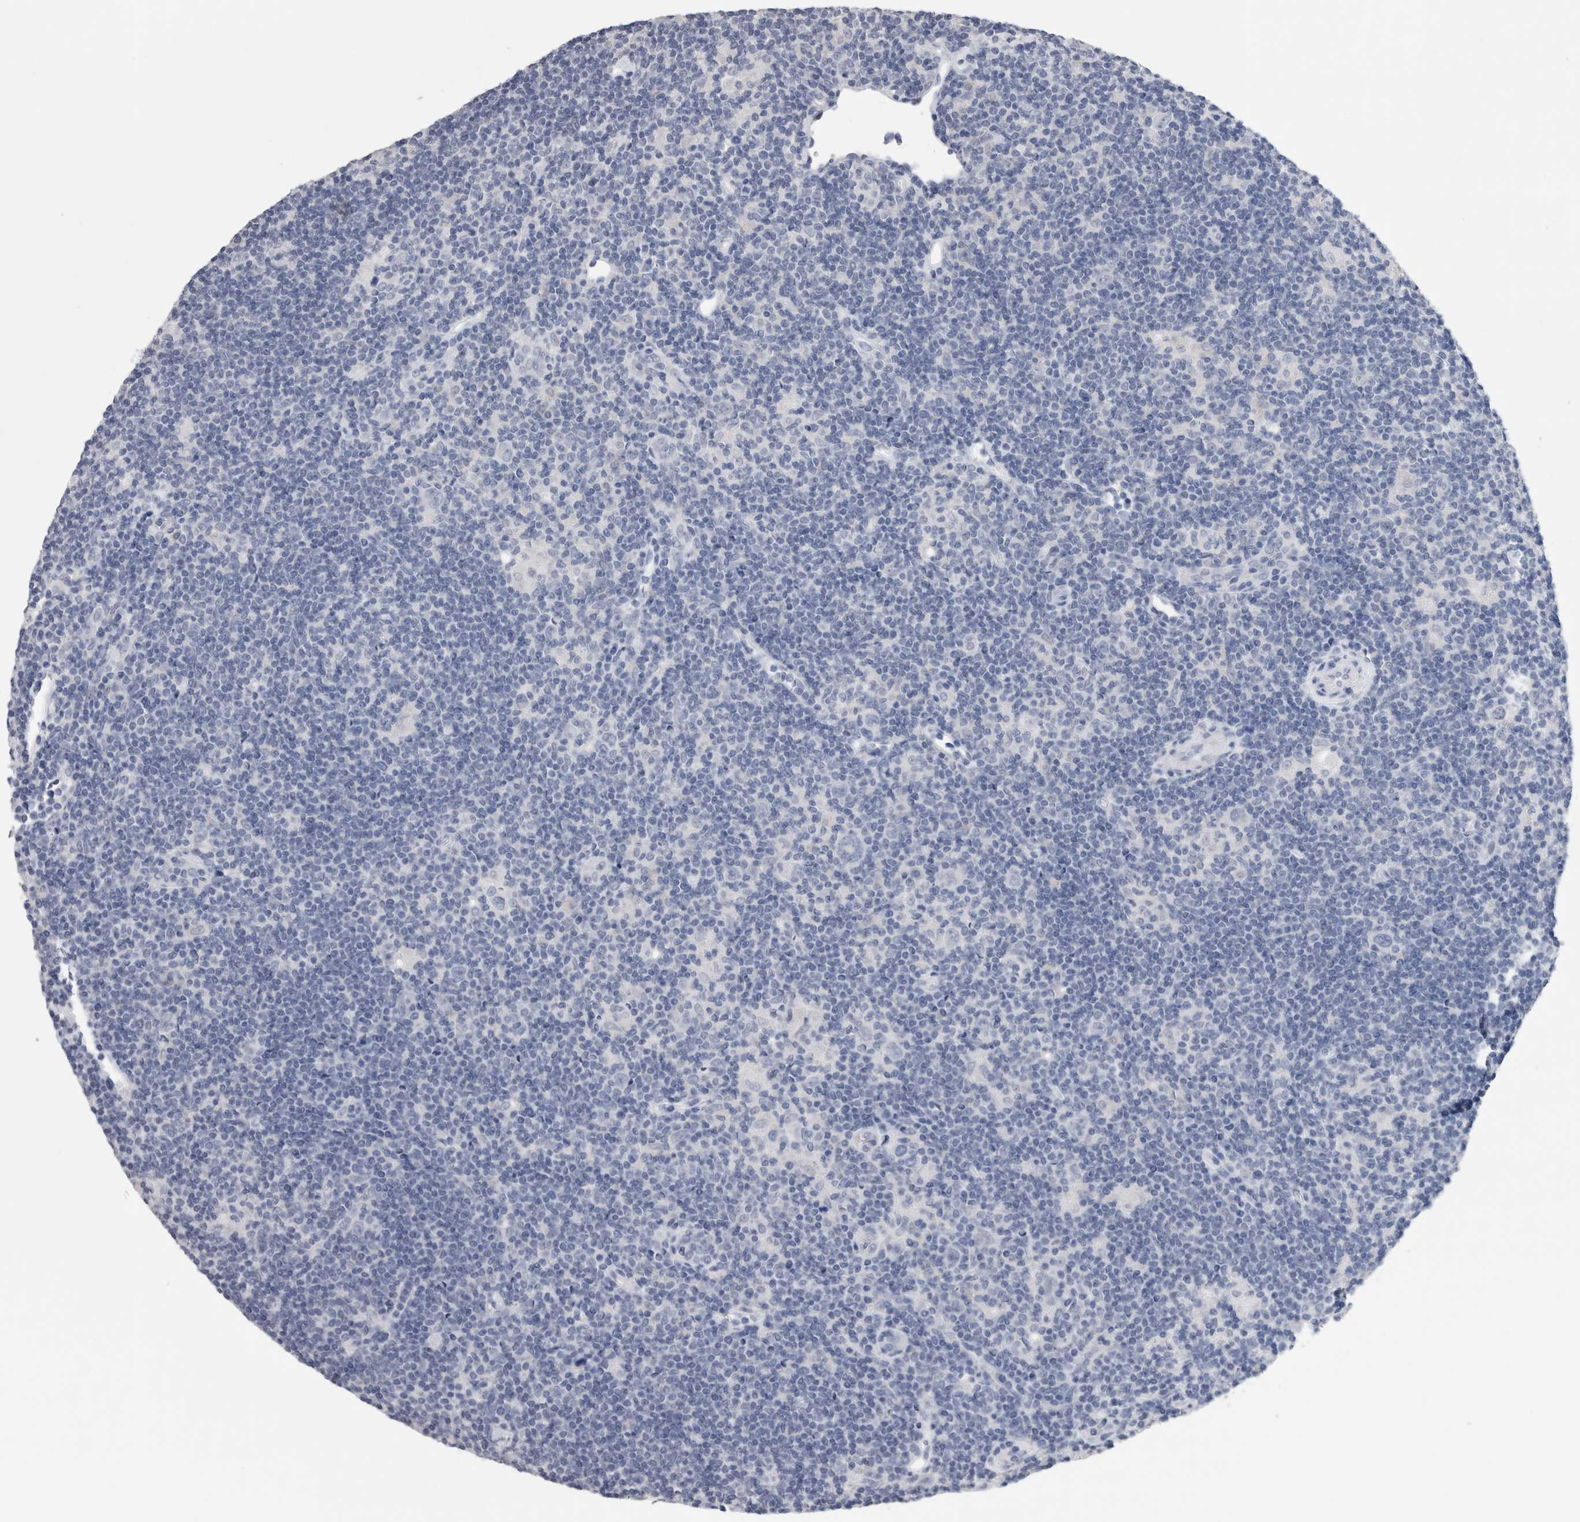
{"staining": {"intensity": "negative", "quantity": "none", "location": "none"}, "tissue": "lymphoma", "cell_type": "Tumor cells", "image_type": "cancer", "snomed": [{"axis": "morphology", "description": "Hodgkin's disease, NOS"}, {"axis": "topography", "description": "Lymph node"}], "caption": "IHC histopathology image of neoplastic tissue: Hodgkin's disease stained with DAB (3,3'-diaminobenzidine) displays no significant protein positivity in tumor cells.", "gene": "CA8", "patient": {"sex": "female", "age": 57}}